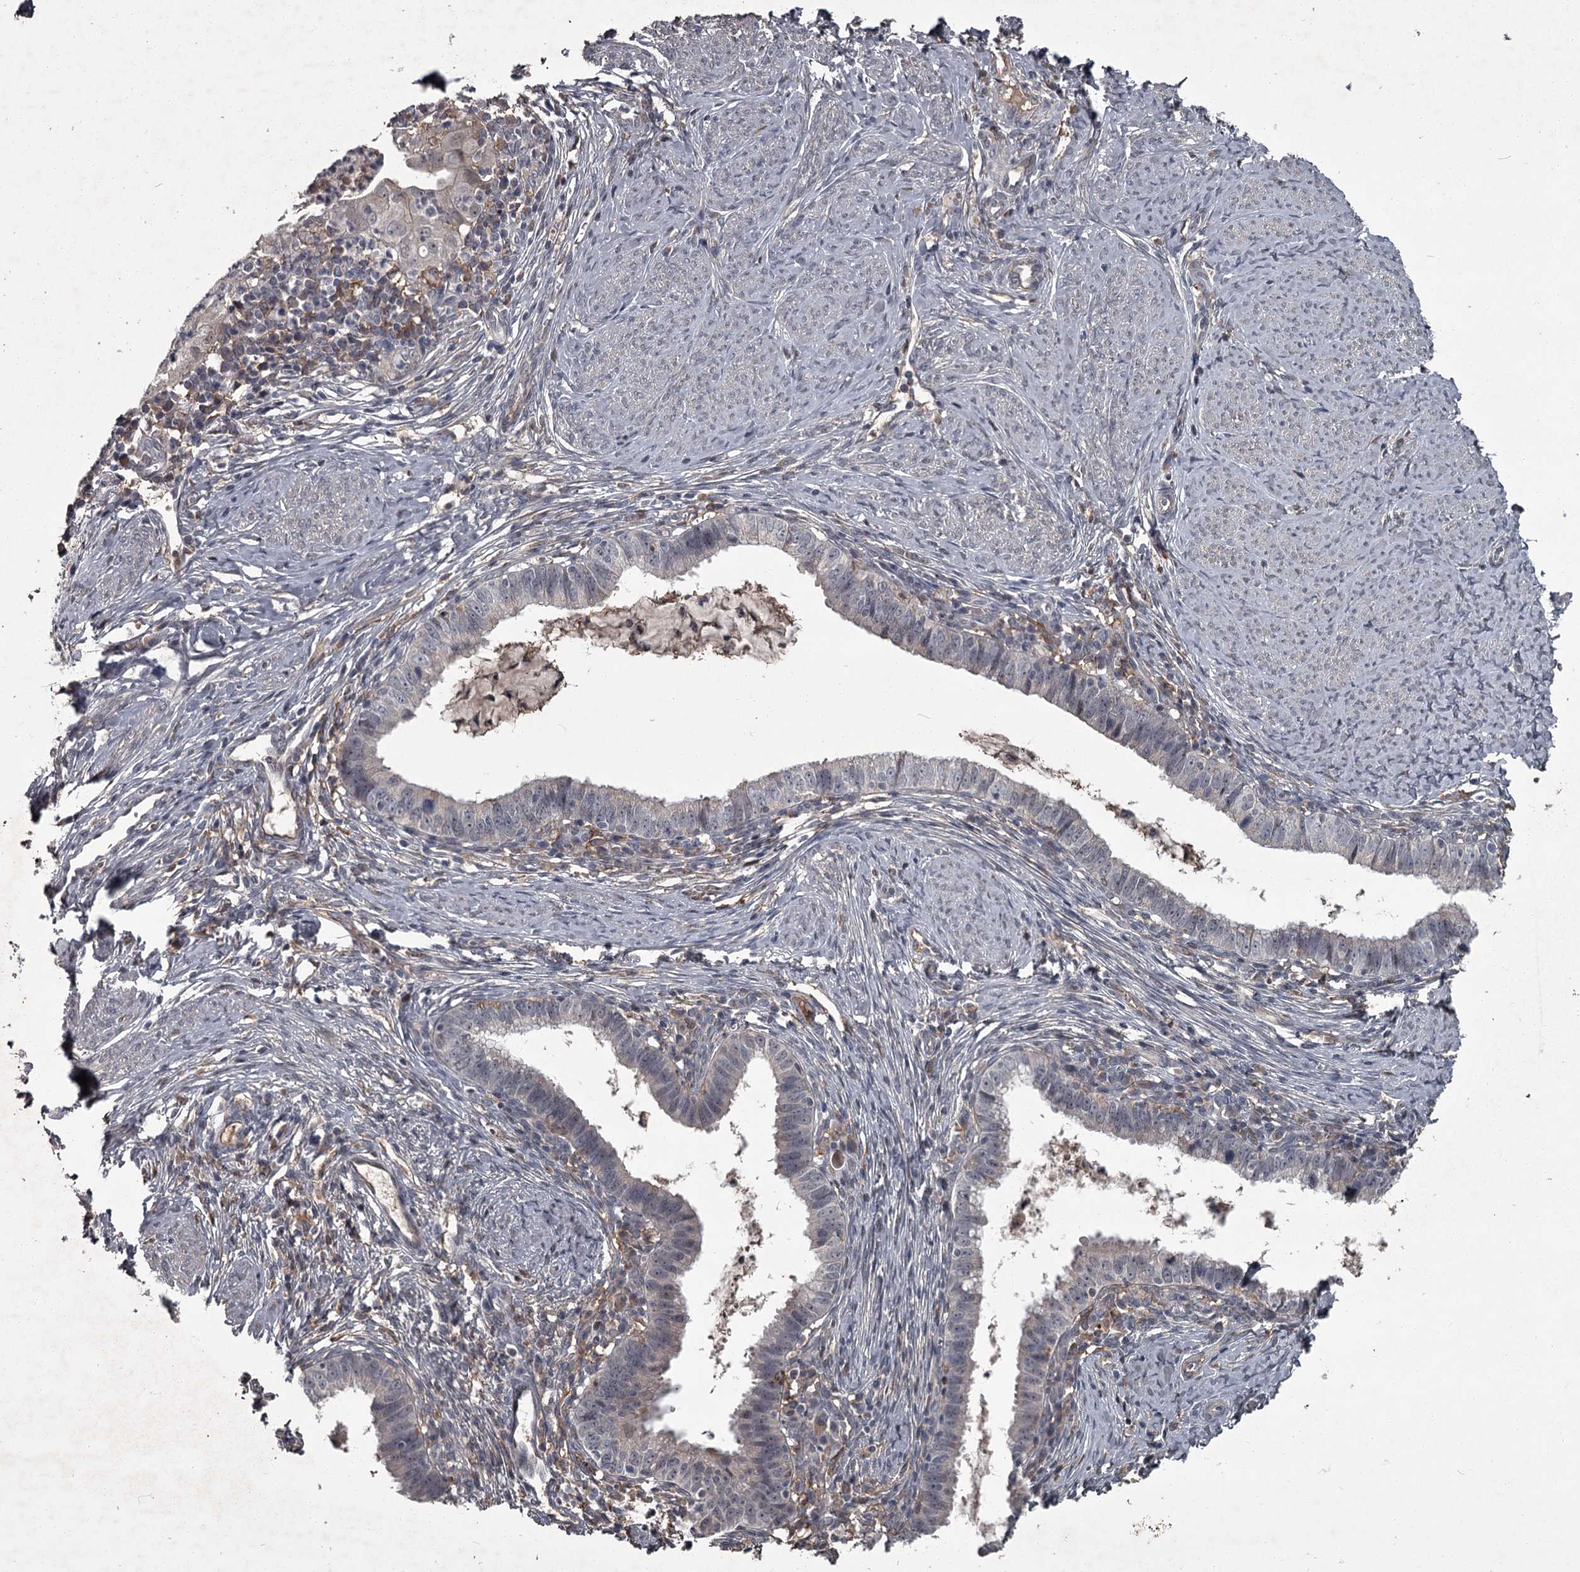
{"staining": {"intensity": "negative", "quantity": "none", "location": "none"}, "tissue": "cervical cancer", "cell_type": "Tumor cells", "image_type": "cancer", "snomed": [{"axis": "morphology", "description": "Adenocarcinoma, NOS"}, {"axis": "topography", "description": "Cervix"}], "caption": "DAB (3,3'-diaminobenzidine) immunohistochemical staining of cervical cancer shows no significant positivity in tumor cells.", "gene": "FLVCR2", "patient": {"sex": "female", "age": 36}}